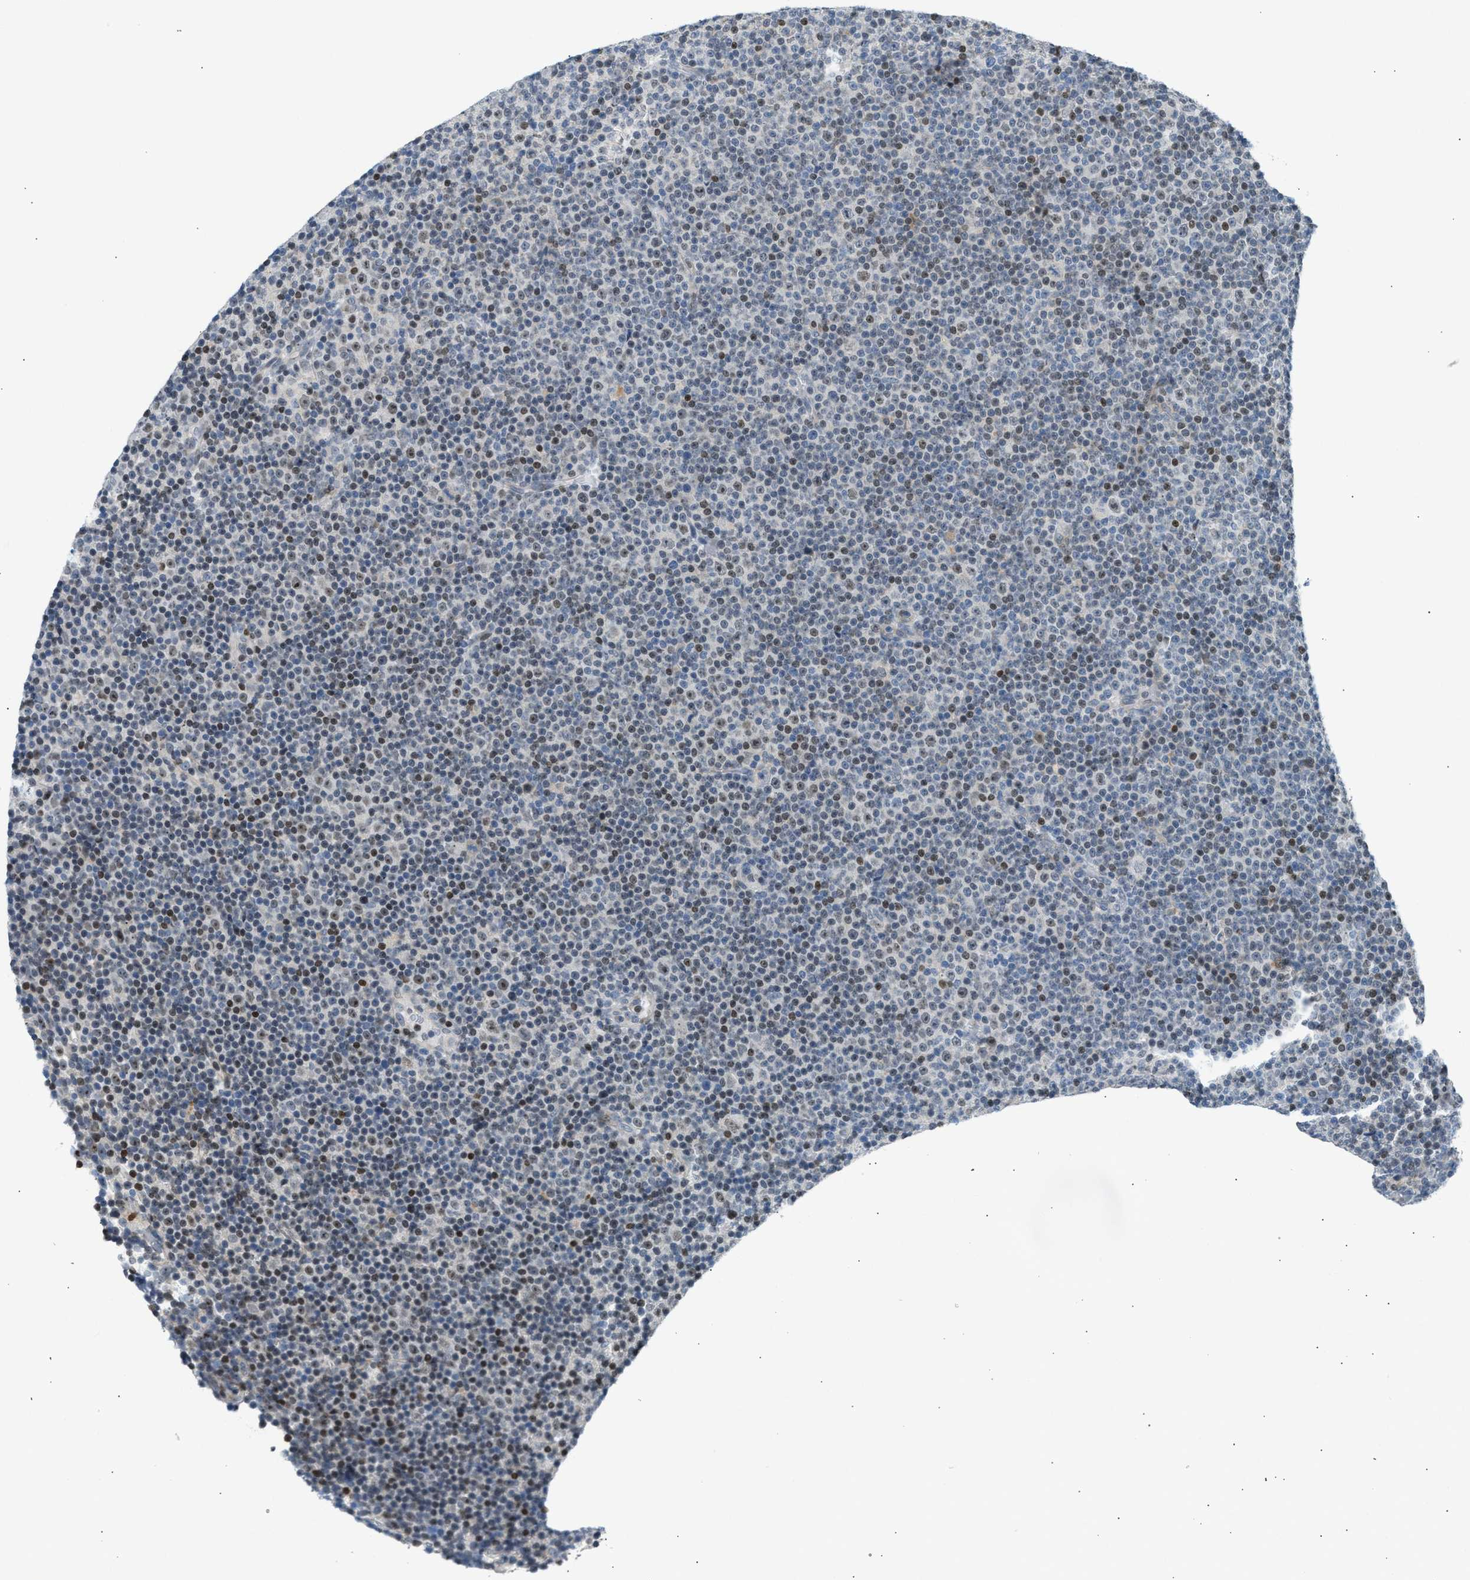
{"staining": {"intensity": "moderate", "quantity": "25%-75%", "location": "nuclear"}, "tissue": "lymphoma", "cell_type": "Tumor cells", "image_type": "cancer", "snomed": [{"axis": "morphology", "description": "Malignant lymphoma, non-Hodgkin's type, Low grade"}, {"axis": "topography", "description": "Lymph node"}], "caption": "IHC of human low-grade malignant lymphoma, non-Hodgkin's type displays medium levels of moderate nuclear expression in approximately 25%-75% of tumor cells.", "gene": "NPS", "patient": {"sex": "female", "age": 67}}